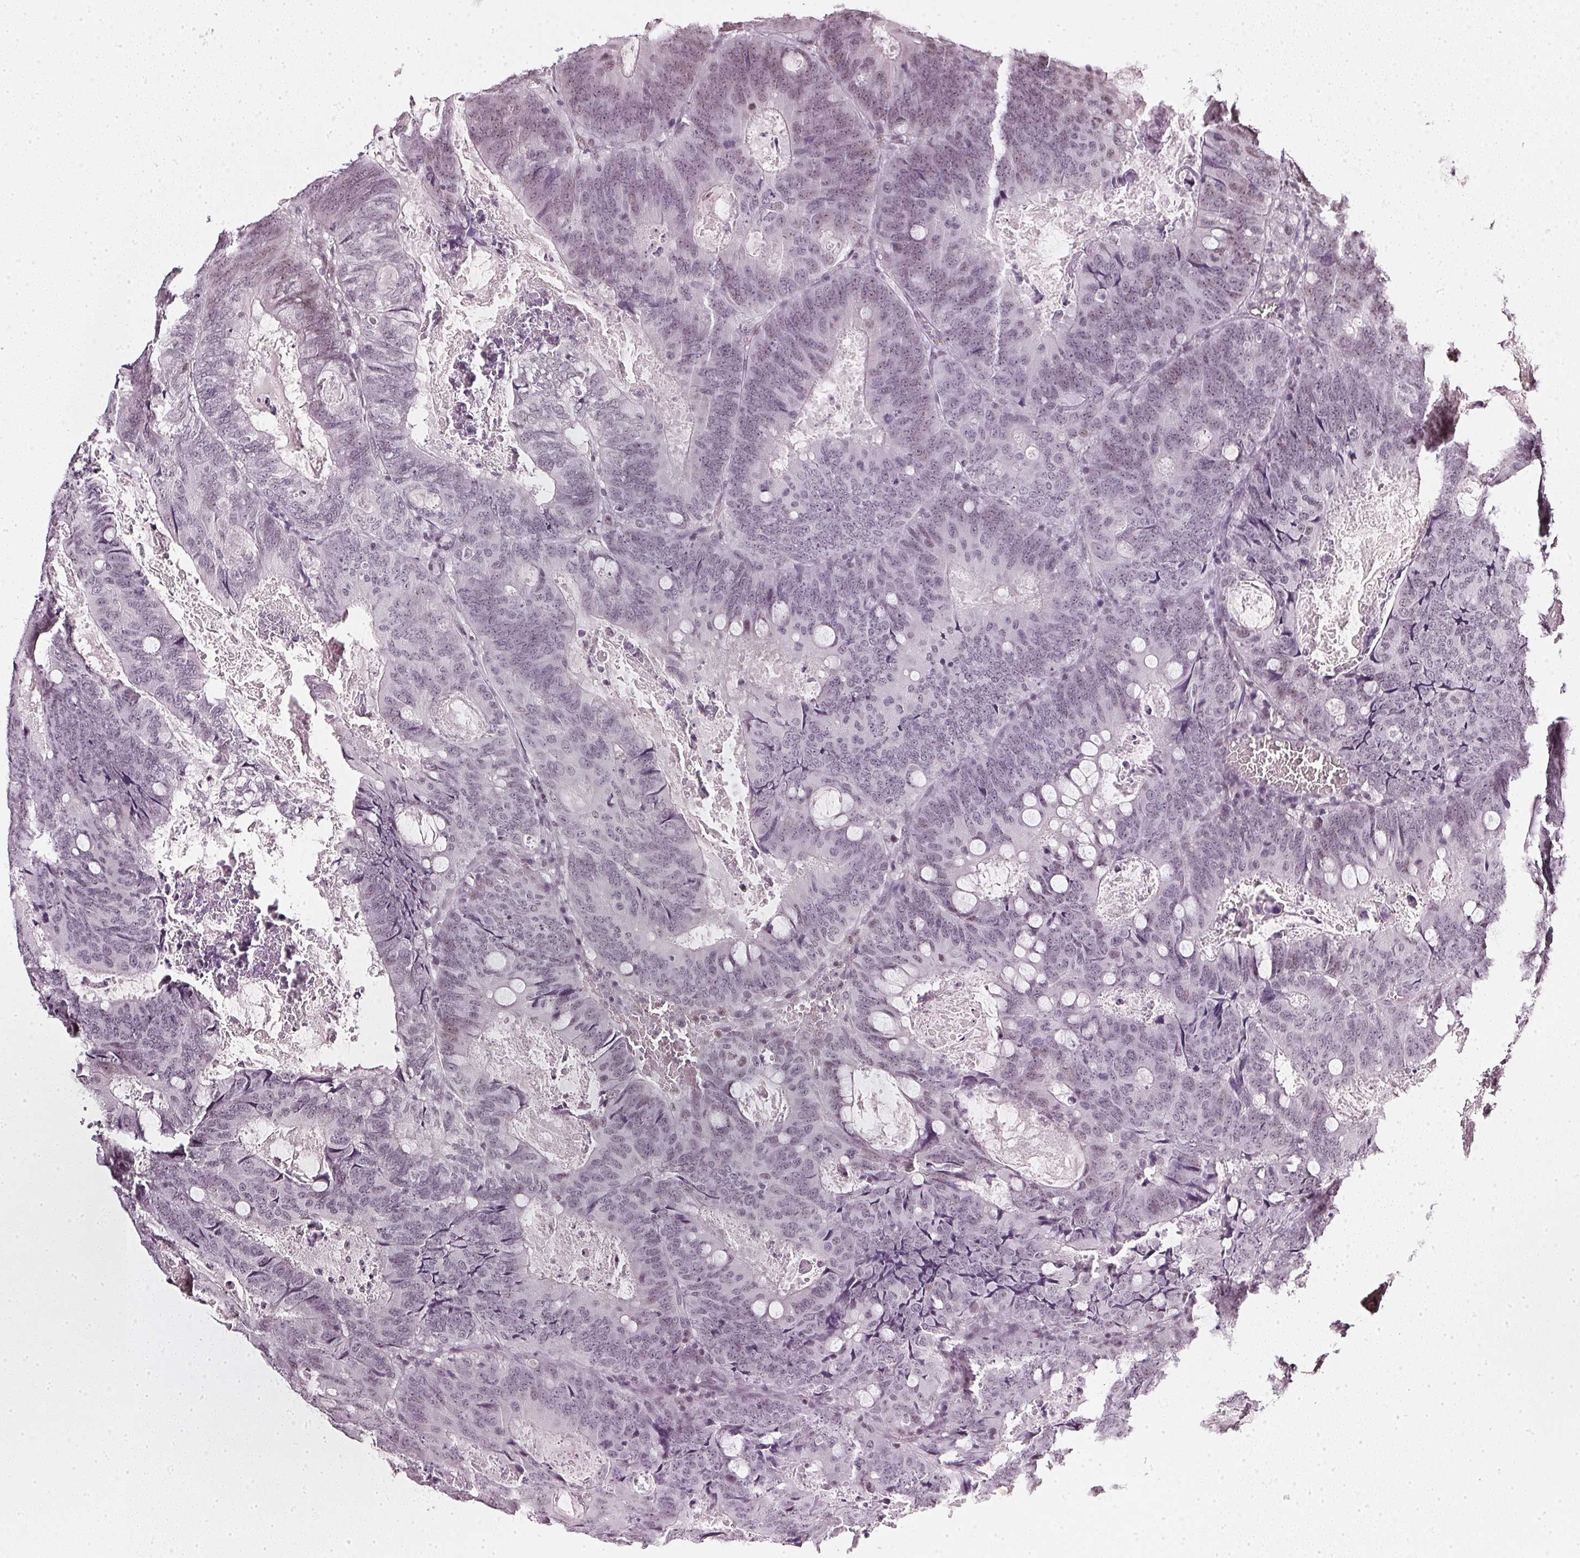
{"staining": {"intensity": "weak", "quantity": "25%-75%", "location": "nuclear"}, "tissue": "colorectal cancer", "cell_type": "Tumor cells", "image_type": "cancer", "snomed": [{"axis": "morphology", "description": "Adenocarcinoma, NOS"}, {"axis": "topography", "description": "Colon"}], "caption": "About 25%-75% of tumor cells in human colorectal adenocarcinoma reveal weak nuclear protein staining as visualized by brown immunohistochemical staining.", "gene": "DNAJC6", "patient": {"sex": "male", "age": 67}}